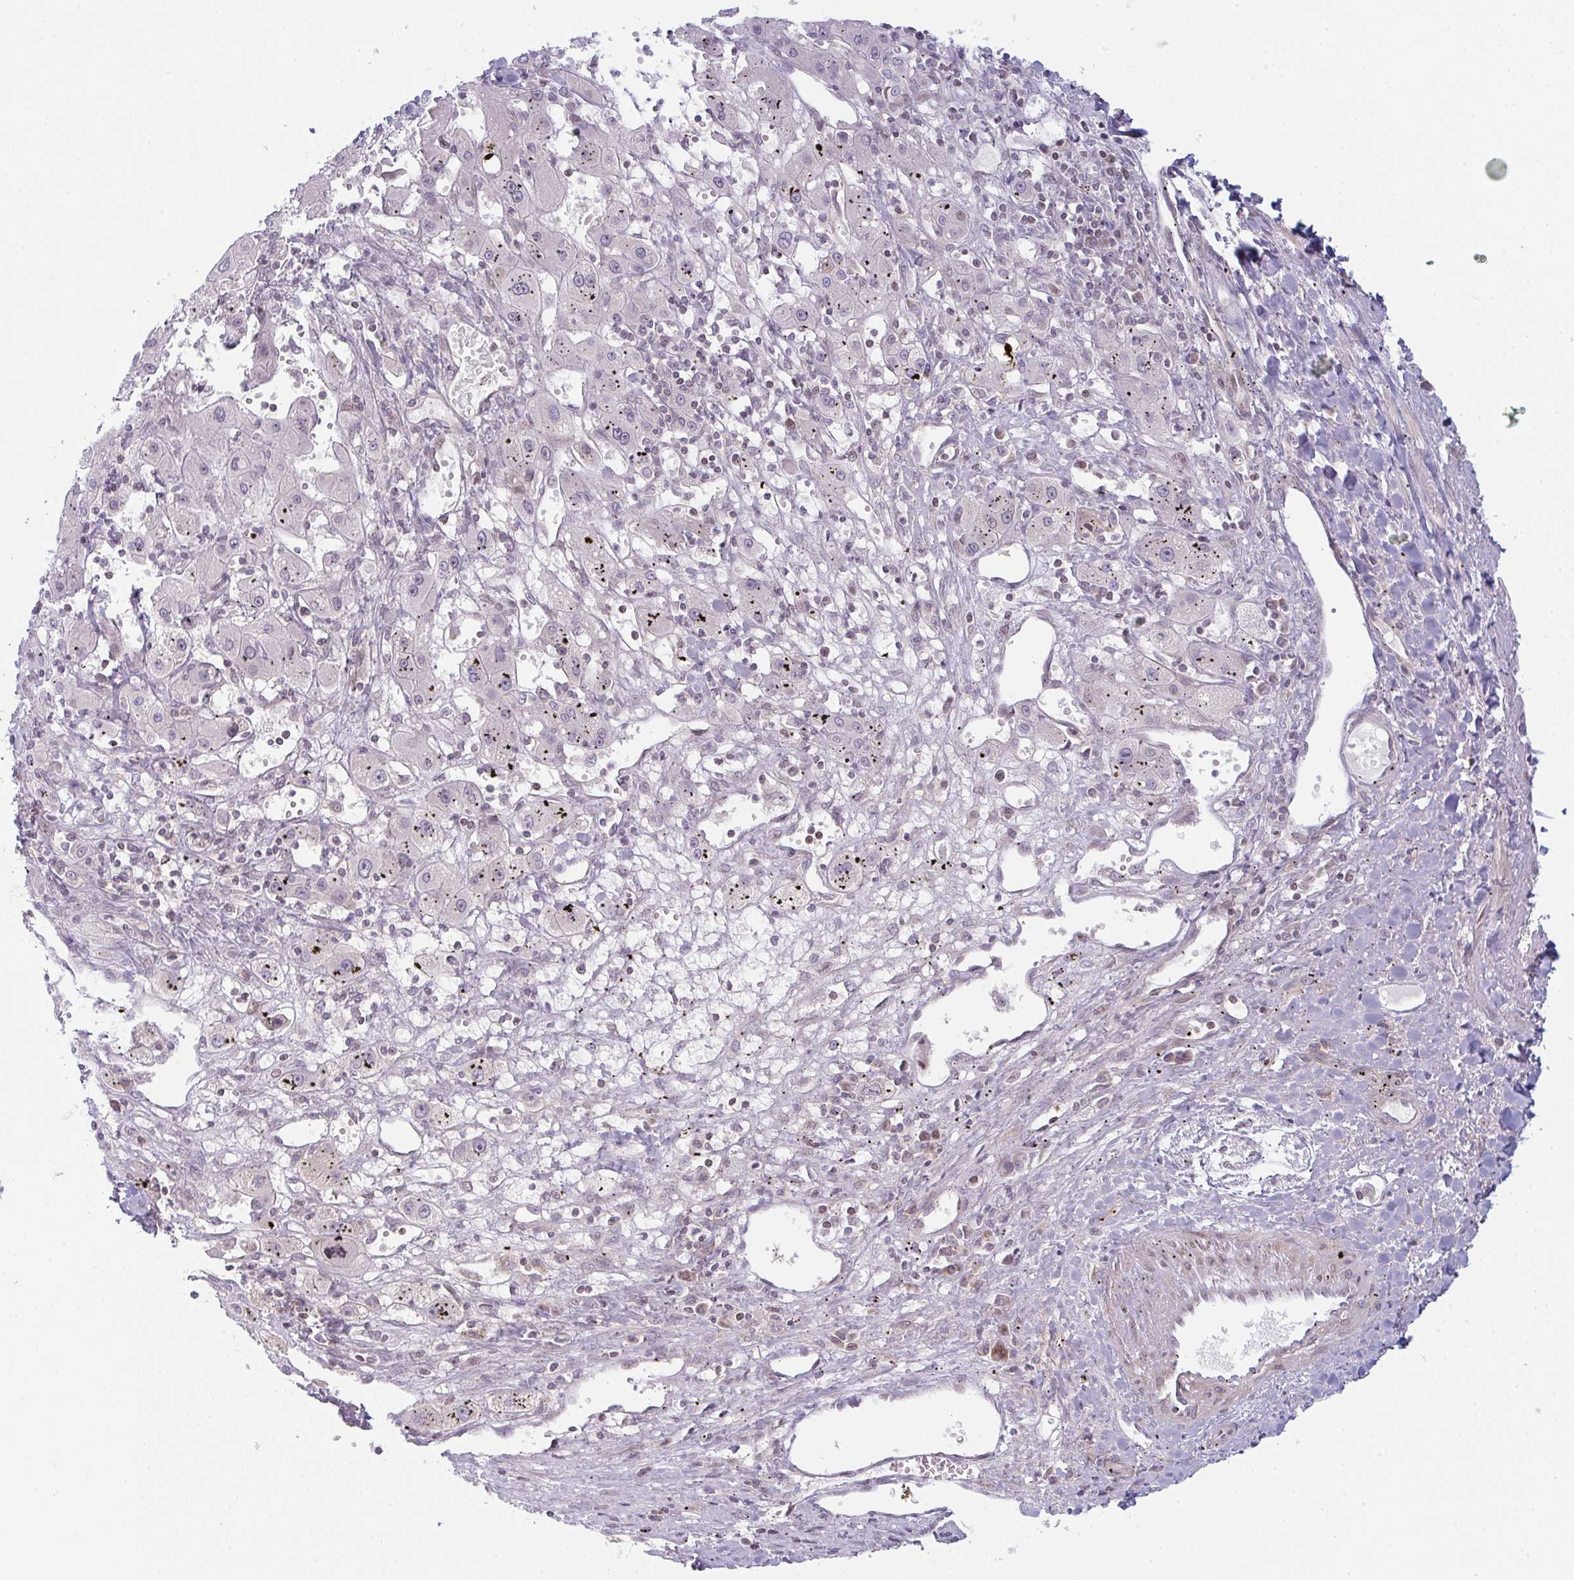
{"staining": {"intensity": "negative", "quantity": "none", "location": "none"}, "tissue": "liver cancer", "cell_type": "Tumor cells", "image_type": "cancer", "snomed": [{"axis": "morphology", "description": "Carcinoma, Hepatocellular, NOS"}, {"axis": "topography", "description": "Liver"}], "caption": "IHC of human liver cancer (hepatocellular carcinoma) reveals no expression in tumor cells.", "gene": "TMEM237", "patient": {"sex": "male", "age": 72}}